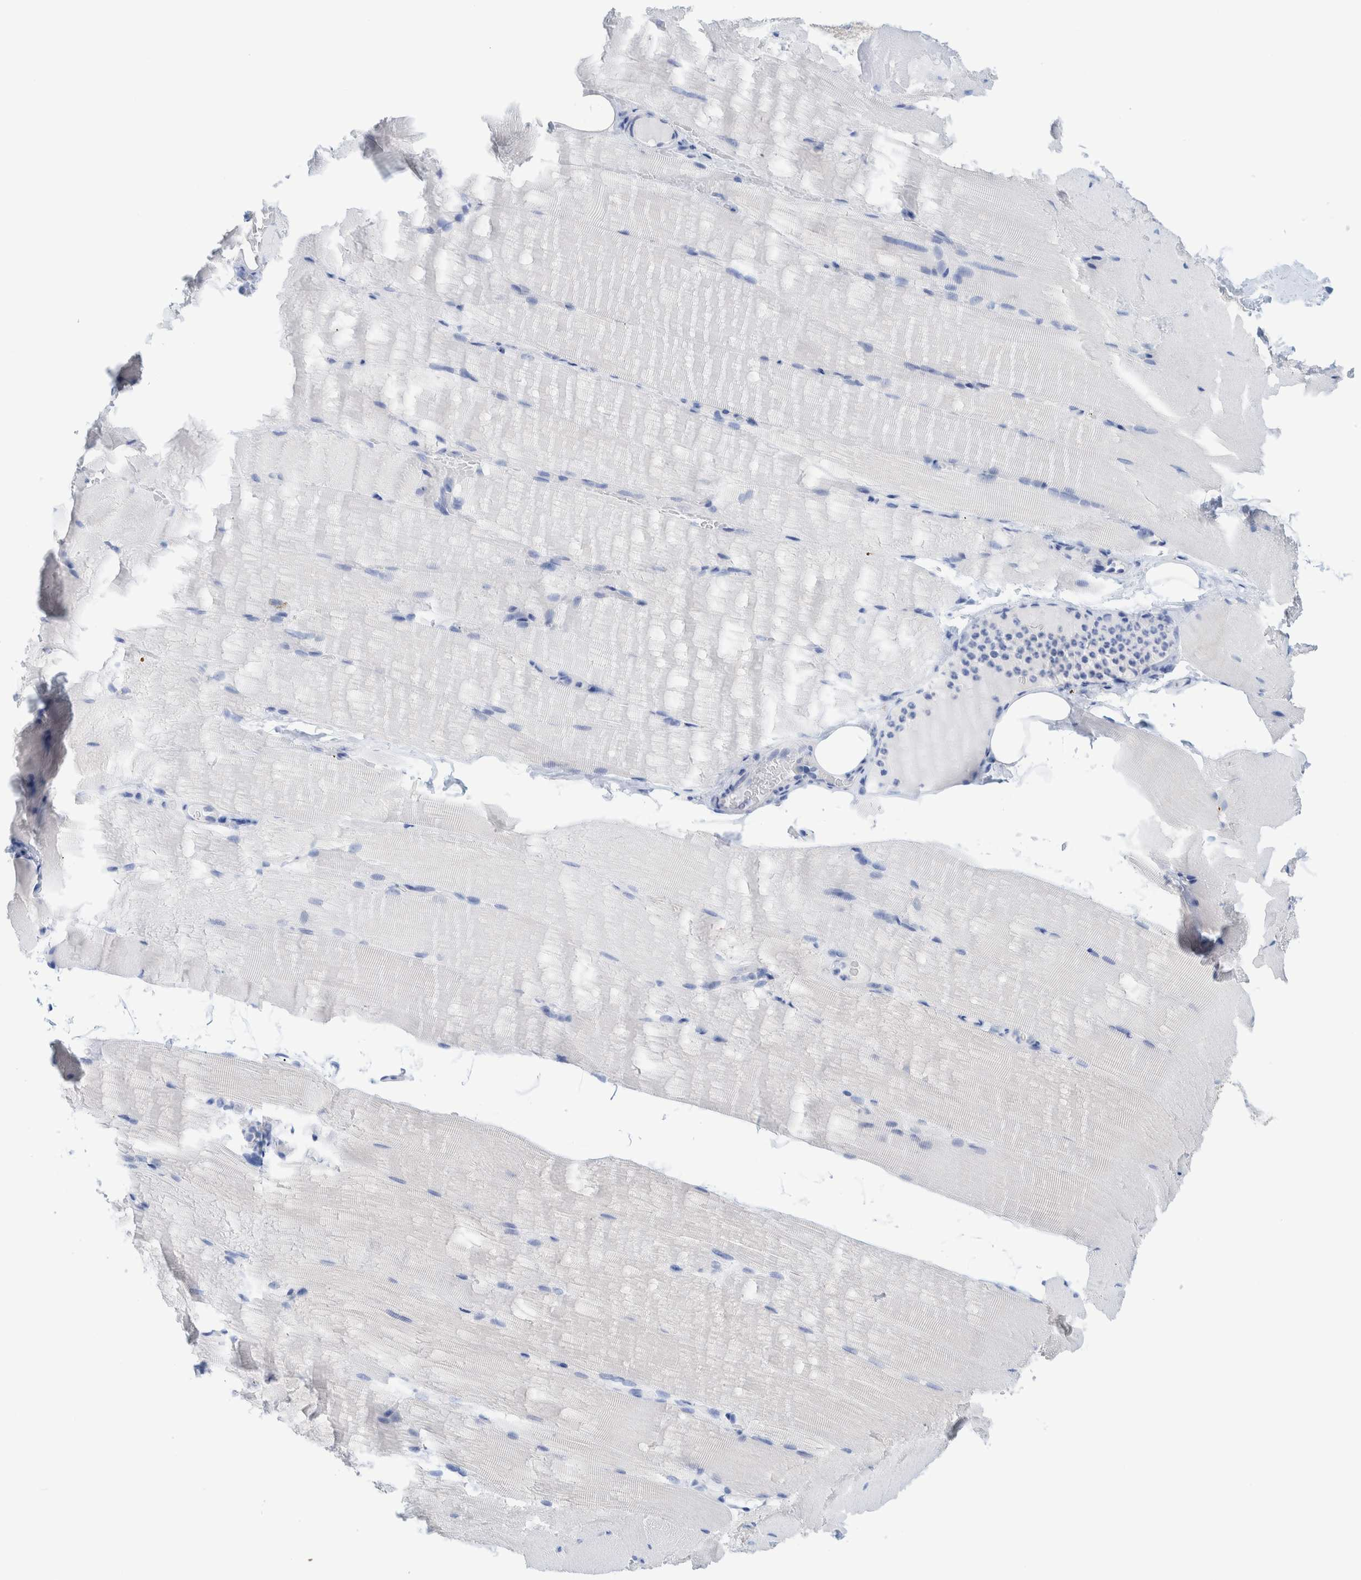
{"staining": {"intensity": "negative", "quantity": "none", "location": "none"}, "tissue": "skeletal muscle", "cell_type": "Myocytes", "image_type": "normal", "snomed": [{"axis": "morphology", "description": "Normal tissue, NOS"}, {"axis": "topography", "description": "Skeletal muscle"}, {"axis": "topography", "description": "Parathyroid gland"}], "caption": "Immunohistochemistry image of unremarkable skeletal muscle: skeletal muscle stained with DAB reveals no significant protein staining in myocytes. Nuclei are stained in blue.", "gene": "PERP", "patient": {"sex": "female", "age": 37}}